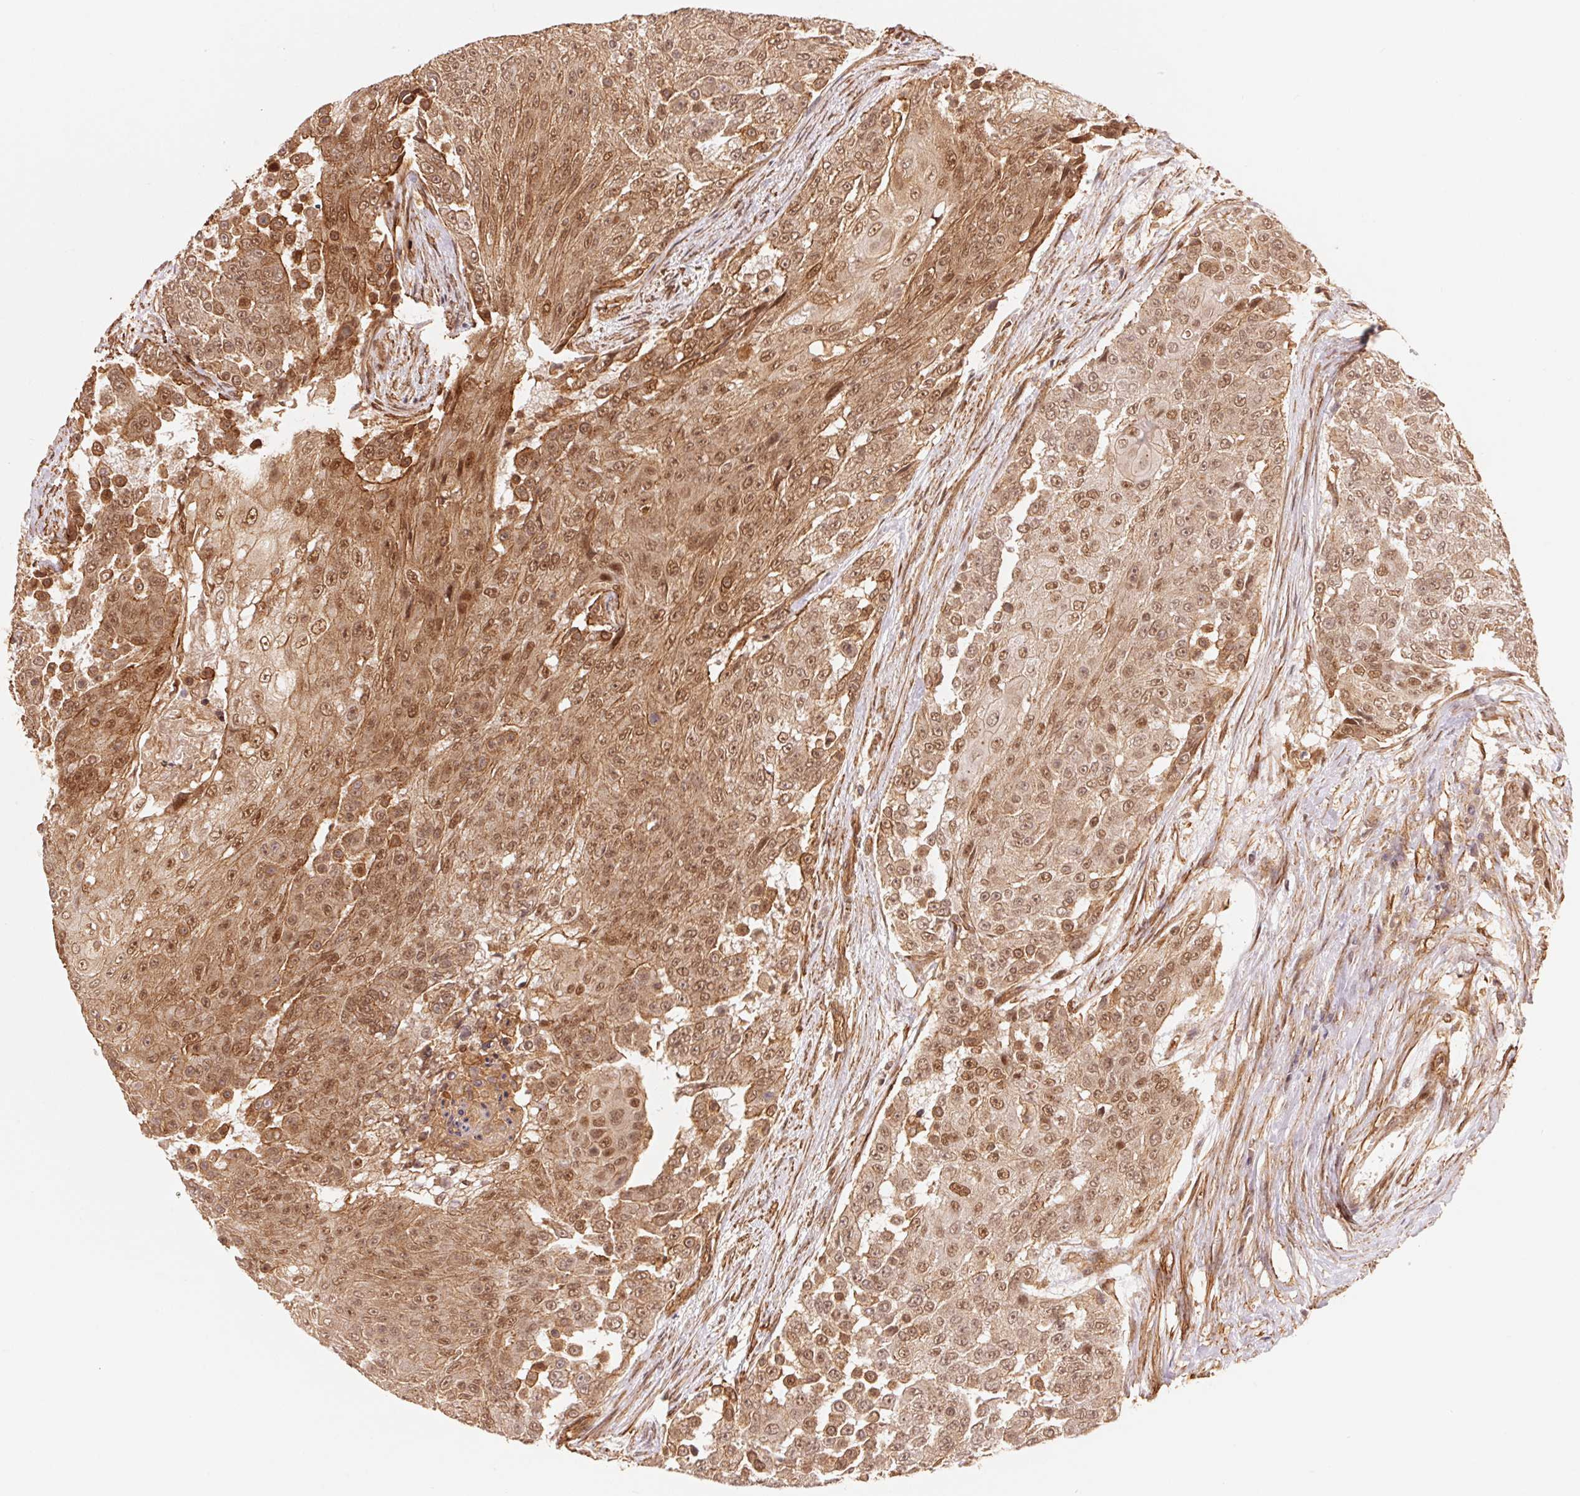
{"staining": {"intensity": "moderate", "quantity": ">75%", "location": "cytoplasmic/membranous,nuclear"}, "tissue": "urothelial cancer", "cell_type": "Tumor cells", "image_type": "cancer", "snomed": [{"axis": "morphology", "description": "Urothelial carcinoma, High grade"}, {"axis": "topography", "description": "Urinary bladder"}], "caption": "High-grade urothelial carcinoma stained with IHC demonstrates moderate cytoplasmic/membranous and nuclear positivity in about >75% of tumor cells. Immunohistochemistry stains the protein in brown and the nuclei are stained blue.", "gene": "TNIP2", "patient": {"sex": "female", "age": 63}}